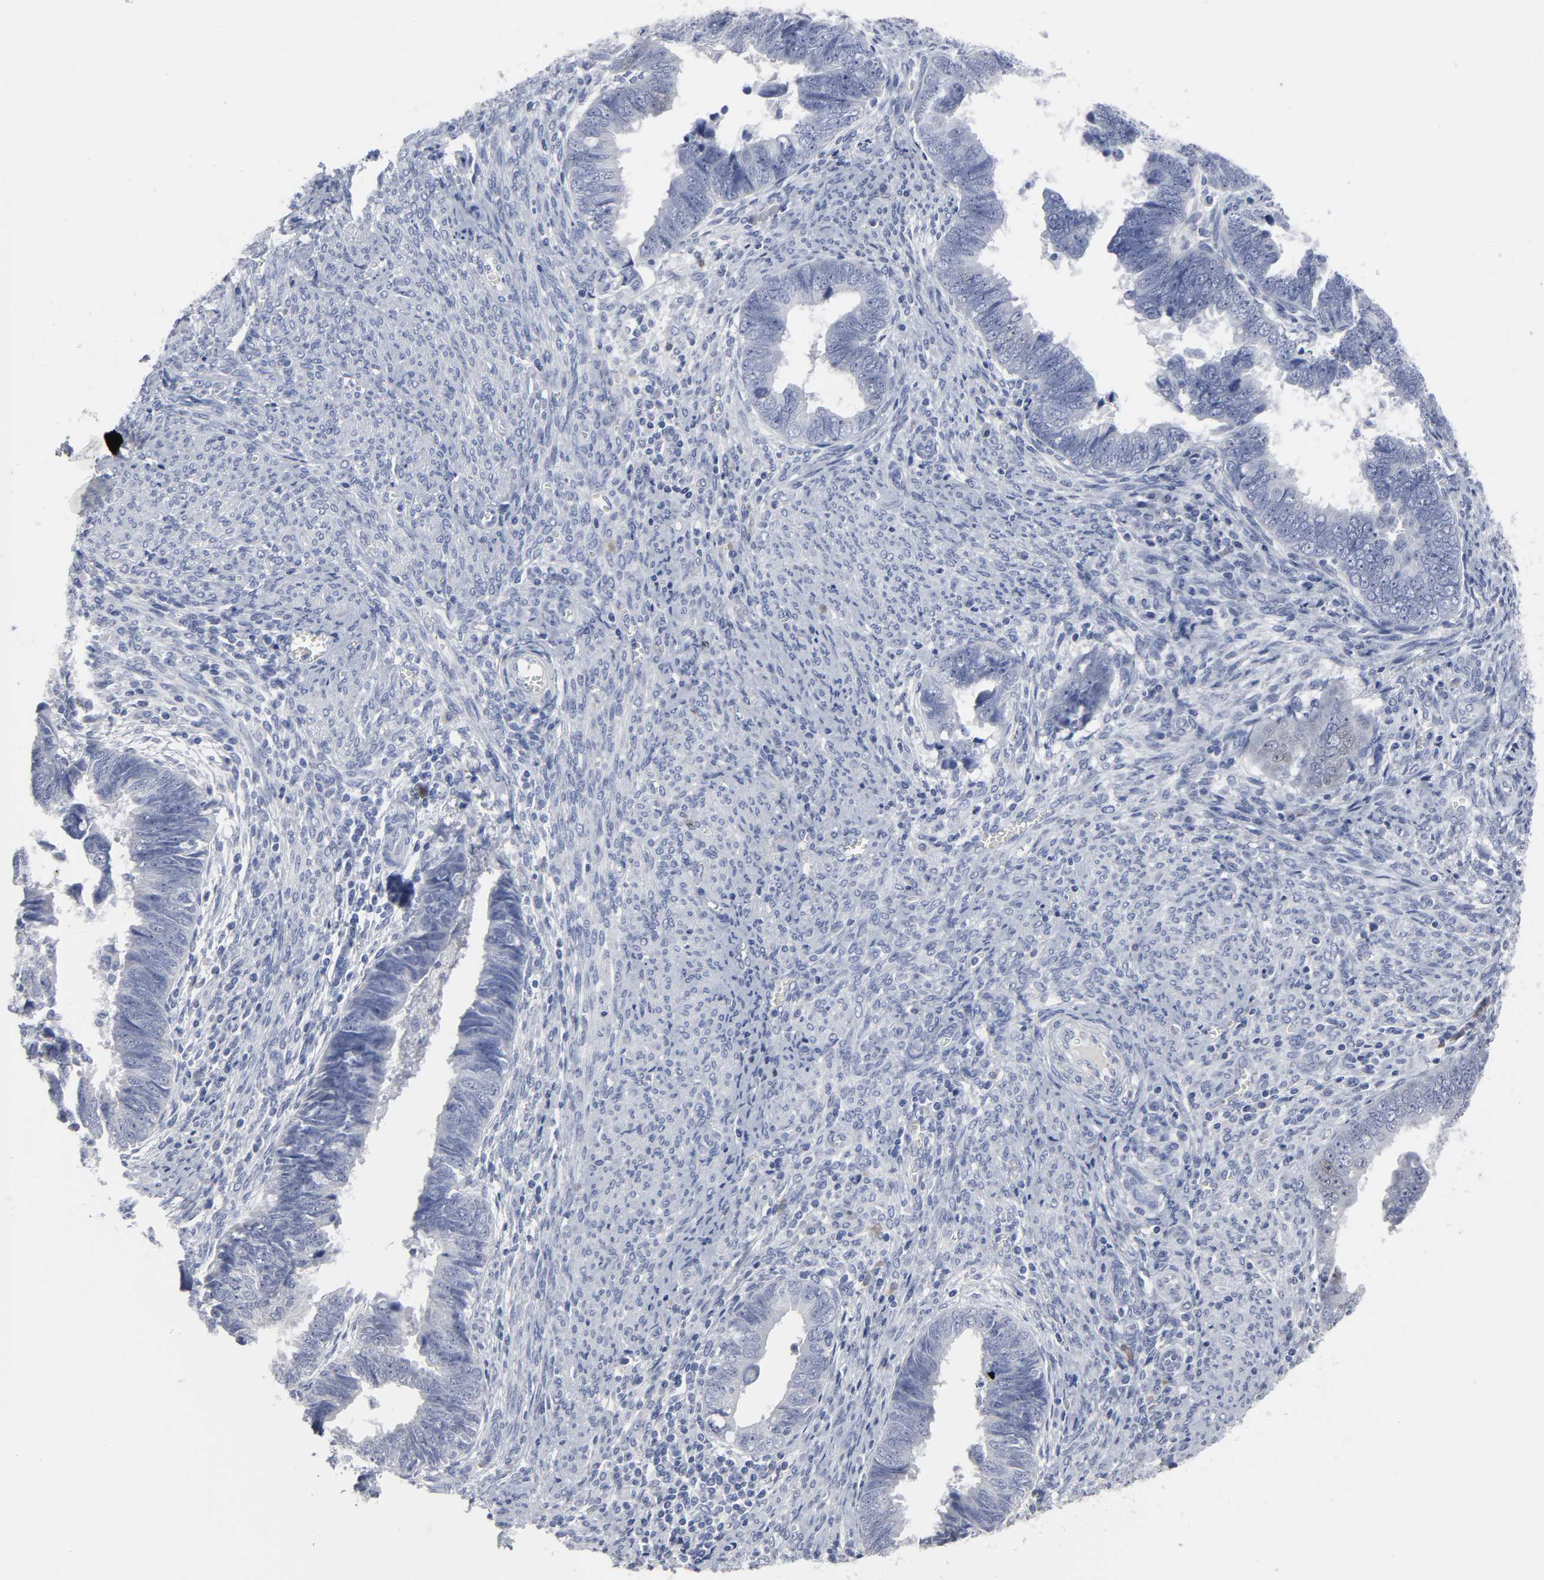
{"staining": {"intensity": "negative", "quantity": "none", "location": "none"}, "tissue": "endometrial cancer", "cell_type": "Tumor cells", "image_type": "cancer", "snomed": [{"axis": "morphology", "description": "Adenocarcinoma, NOS"}, {"axis": "topography", "description": "Endometrium"}], "caption": "Tumor cells show no significant expression in endometrial adenocarcinoma.", "gene": "HNF4A", "patient": {"sex": "female", "age": 75}}